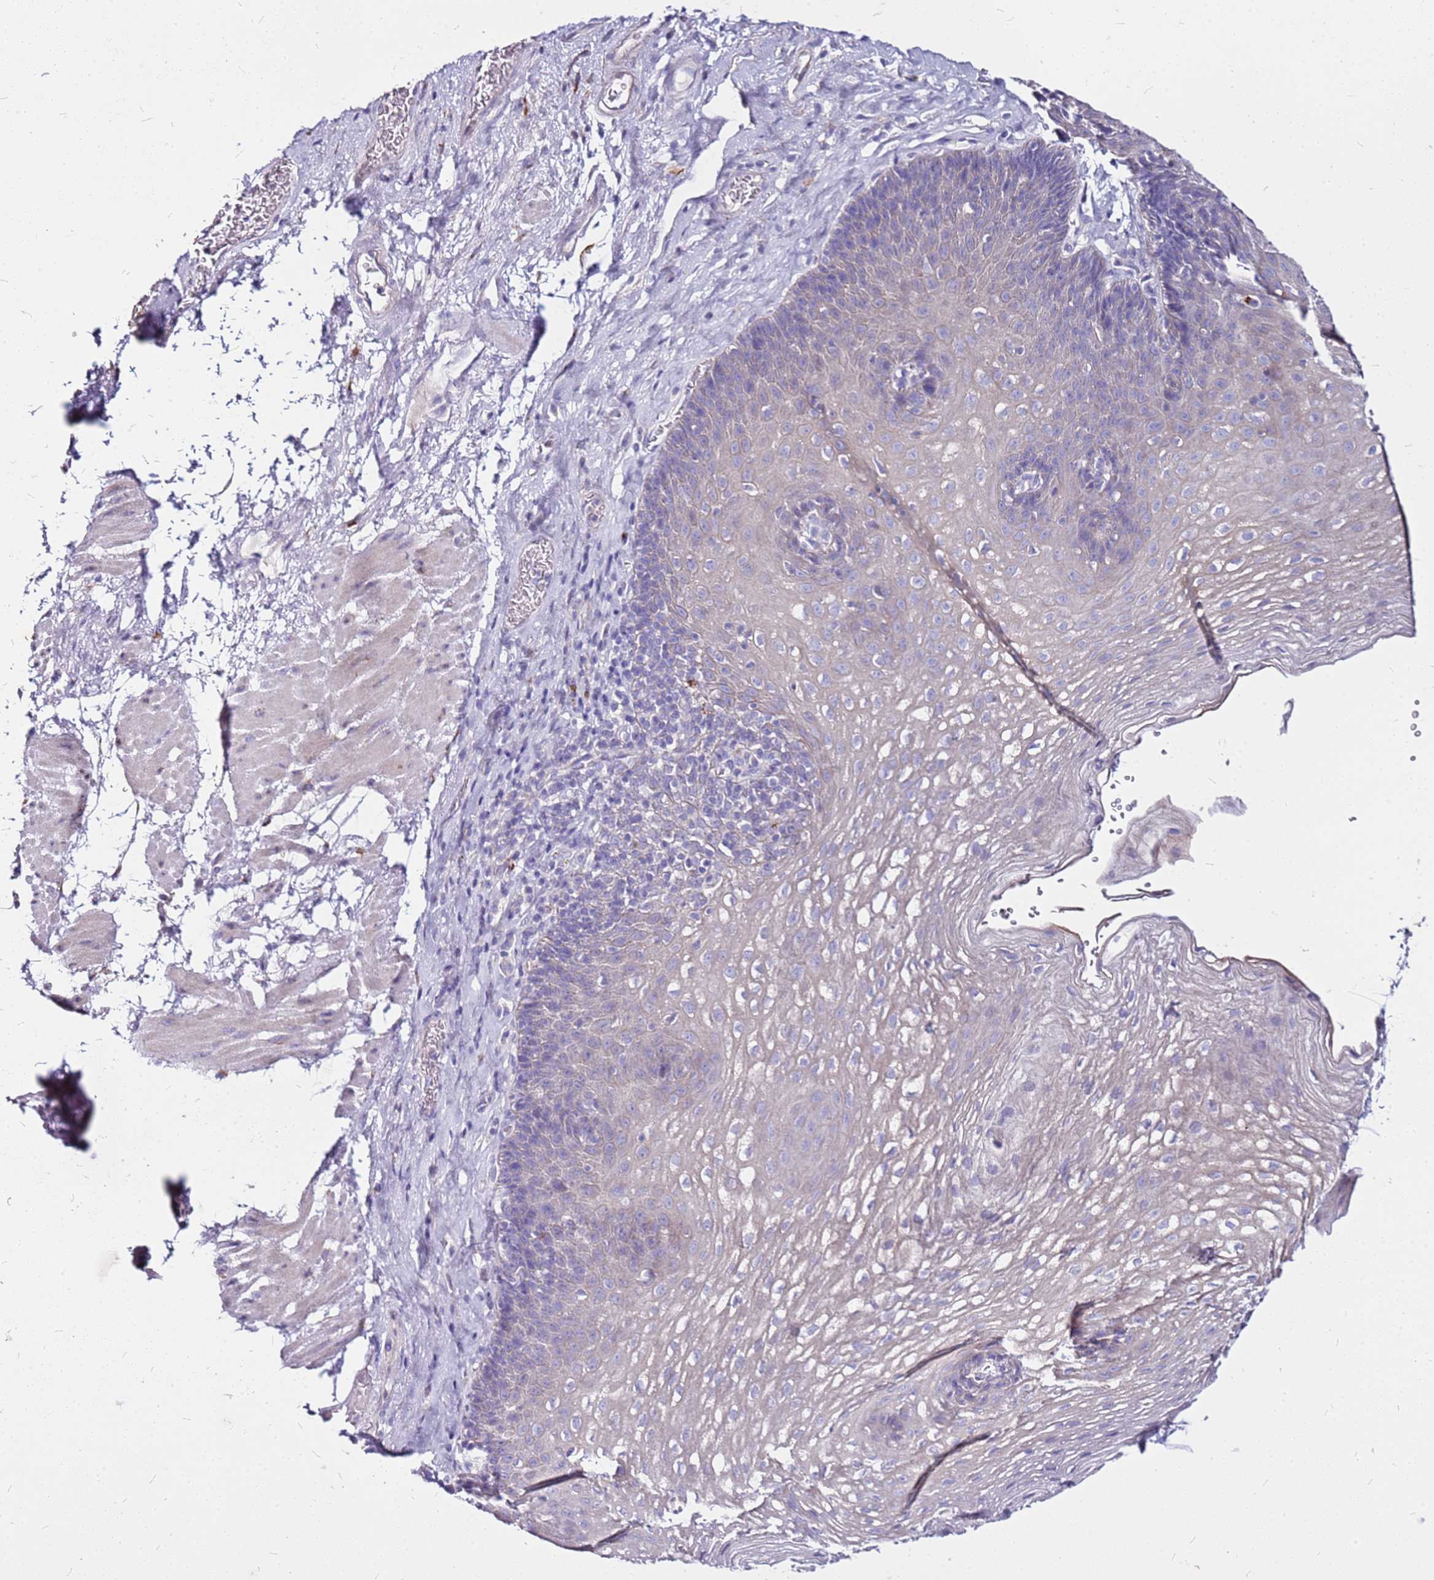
{"staining": {"intensity": "negative", "quantity": "none", "location": "none"}, "tissue": "esophagus", "cell_type": "Squamous epithelial cells", "image_type": "normal", "snomed": [{"axis": "morphology", "description": "Normal tissue, NOS"}, {"axis": "topography", "description": "Esophagus"}], "caption": "High power microscopy micrograph of an IHC photomicrograph of normal esophagus, revealing no significant expression in squamous epithelial cells. (Brightfield microscopy of DAB (3,3'-diaminobenzidine) IHC at high magnification).", "gene": "CASD1", "patient": {"sex": "female", "age": 66}}